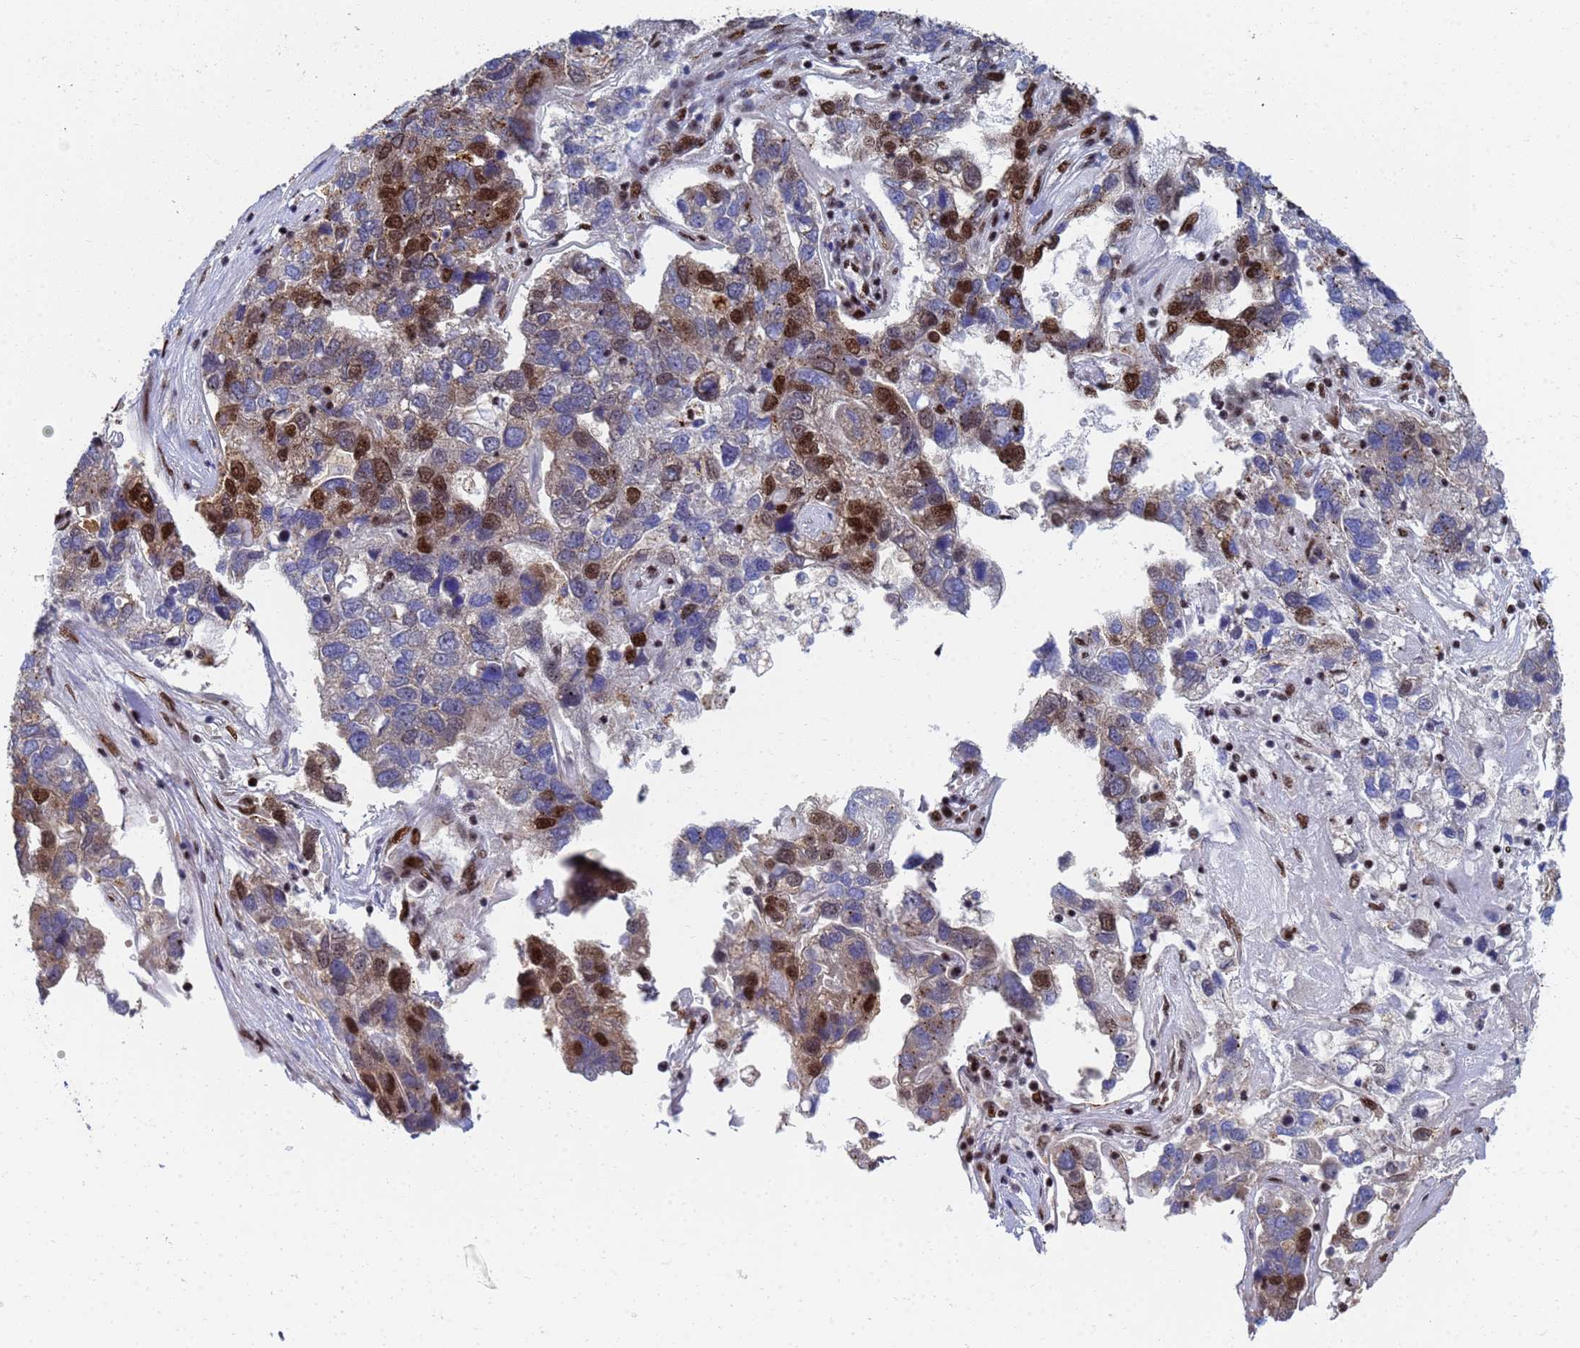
{"staining": {"intensity": "strong", "quantity": "25%-75%", "location": "nuclear"}, "tissue": "pancreatic cancer", "cell_type": "Tumor cells", "image_type": "cancer", "snomed": [{"axis": "morphology", "description": "Adenocarcinoma, NOS"}, {"axis": "topography", "description": "Pancreas"}], "caption": "Brown immunohistochemical staining in adenocarcinoma (pancreatic) shows strong nuclear positivity in about 25%-75% of tumor cells.", "gene": "AP5Z1", "patient": {"sex": "female", "age": 61}}